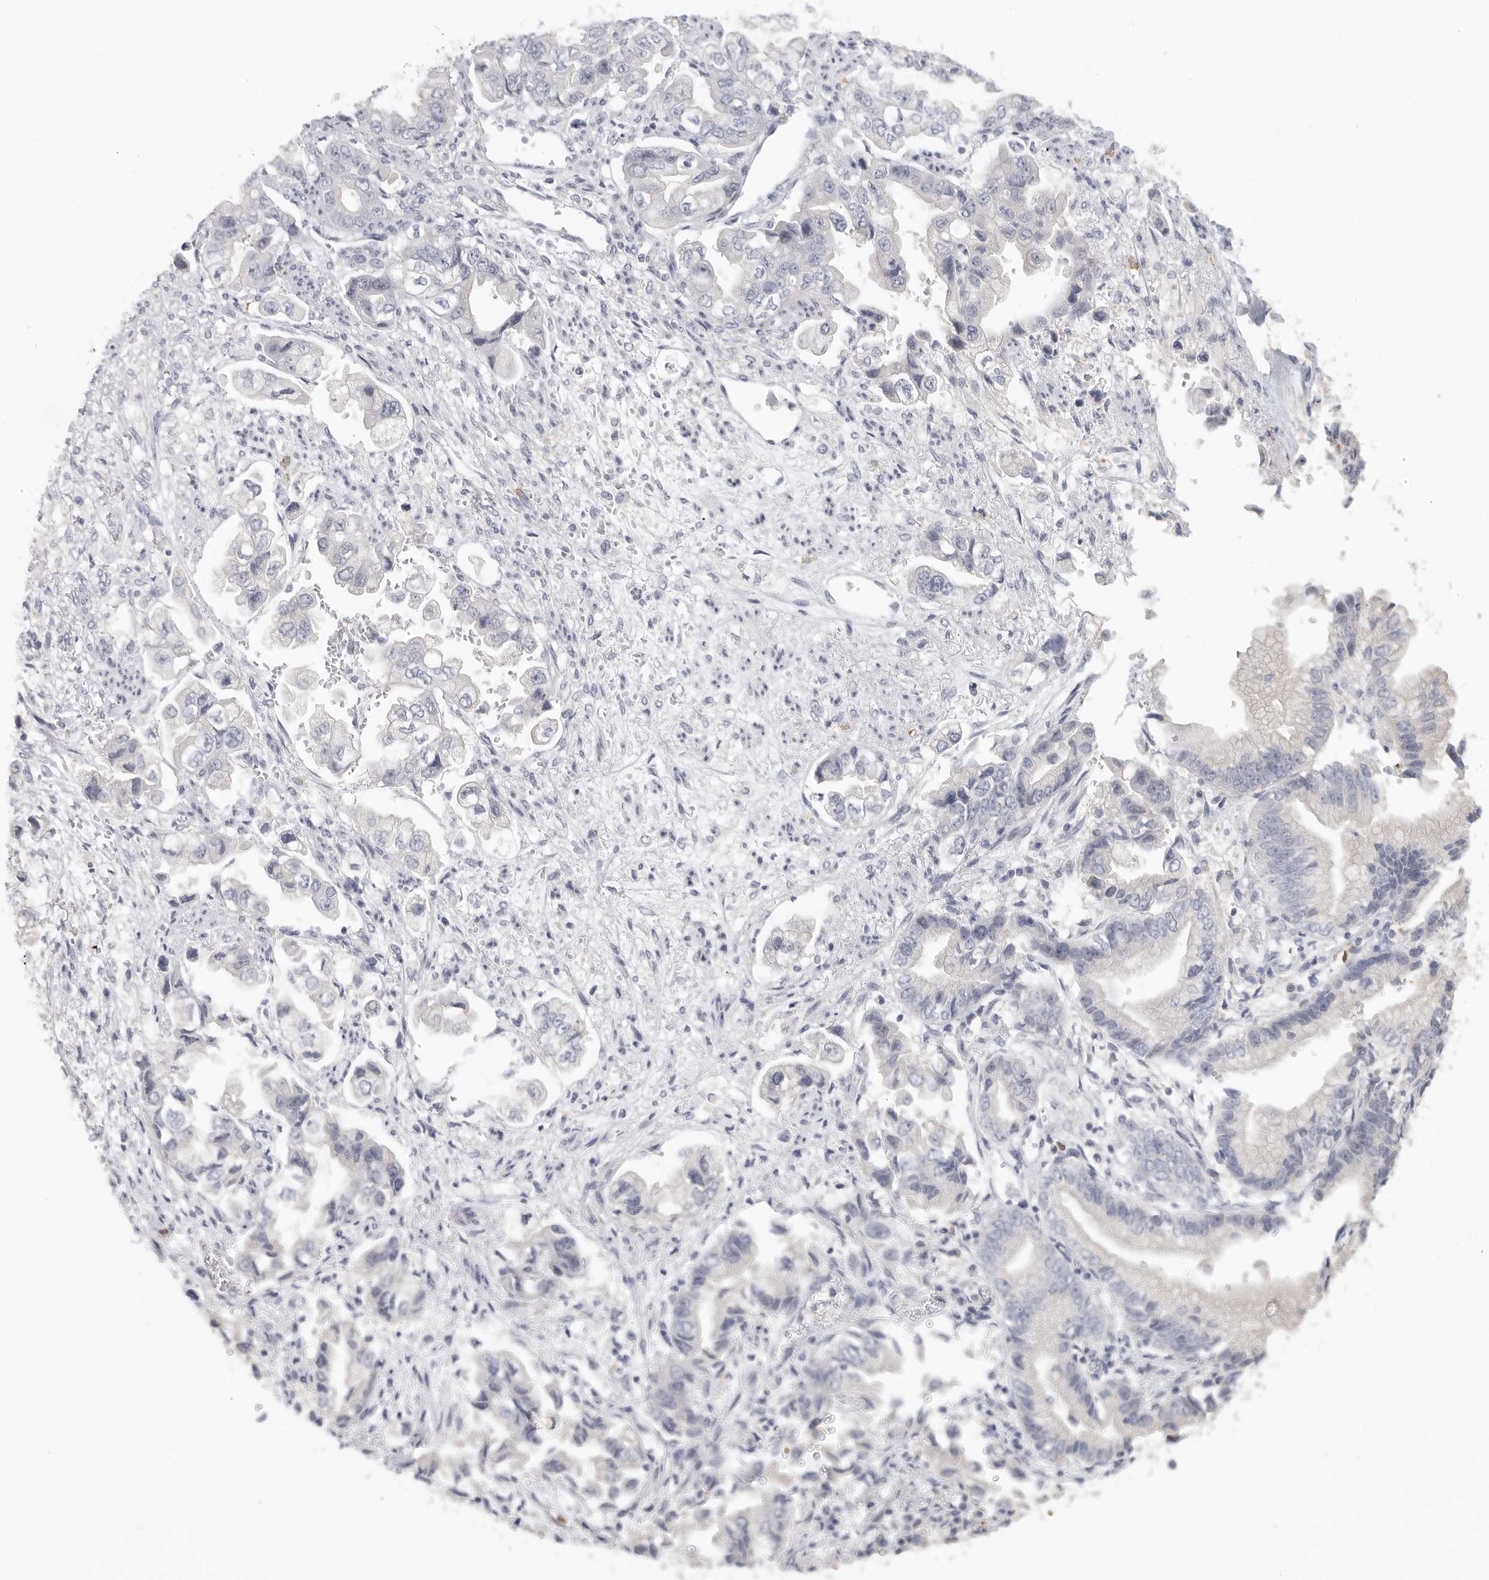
{"staining": {"intensity": "negative", "quantity": "none", "location": "none"}, "tissue": "stomach cancer", "cell_type": "Tumor cells", "image_type": "cancer", "snomed": [{"axis": "morphology", "description": "Adenocarcinoma, NOS"}, {"axis": "topography", "description": "Stomach"}], "caption": "Immunohistochemistry (IHC) of human adenocarcinoma (stomach) demonstrates no positivity in tumor cells.", "gene": "DNAJC11", "patient": {"sex": "male", "age": 62}}